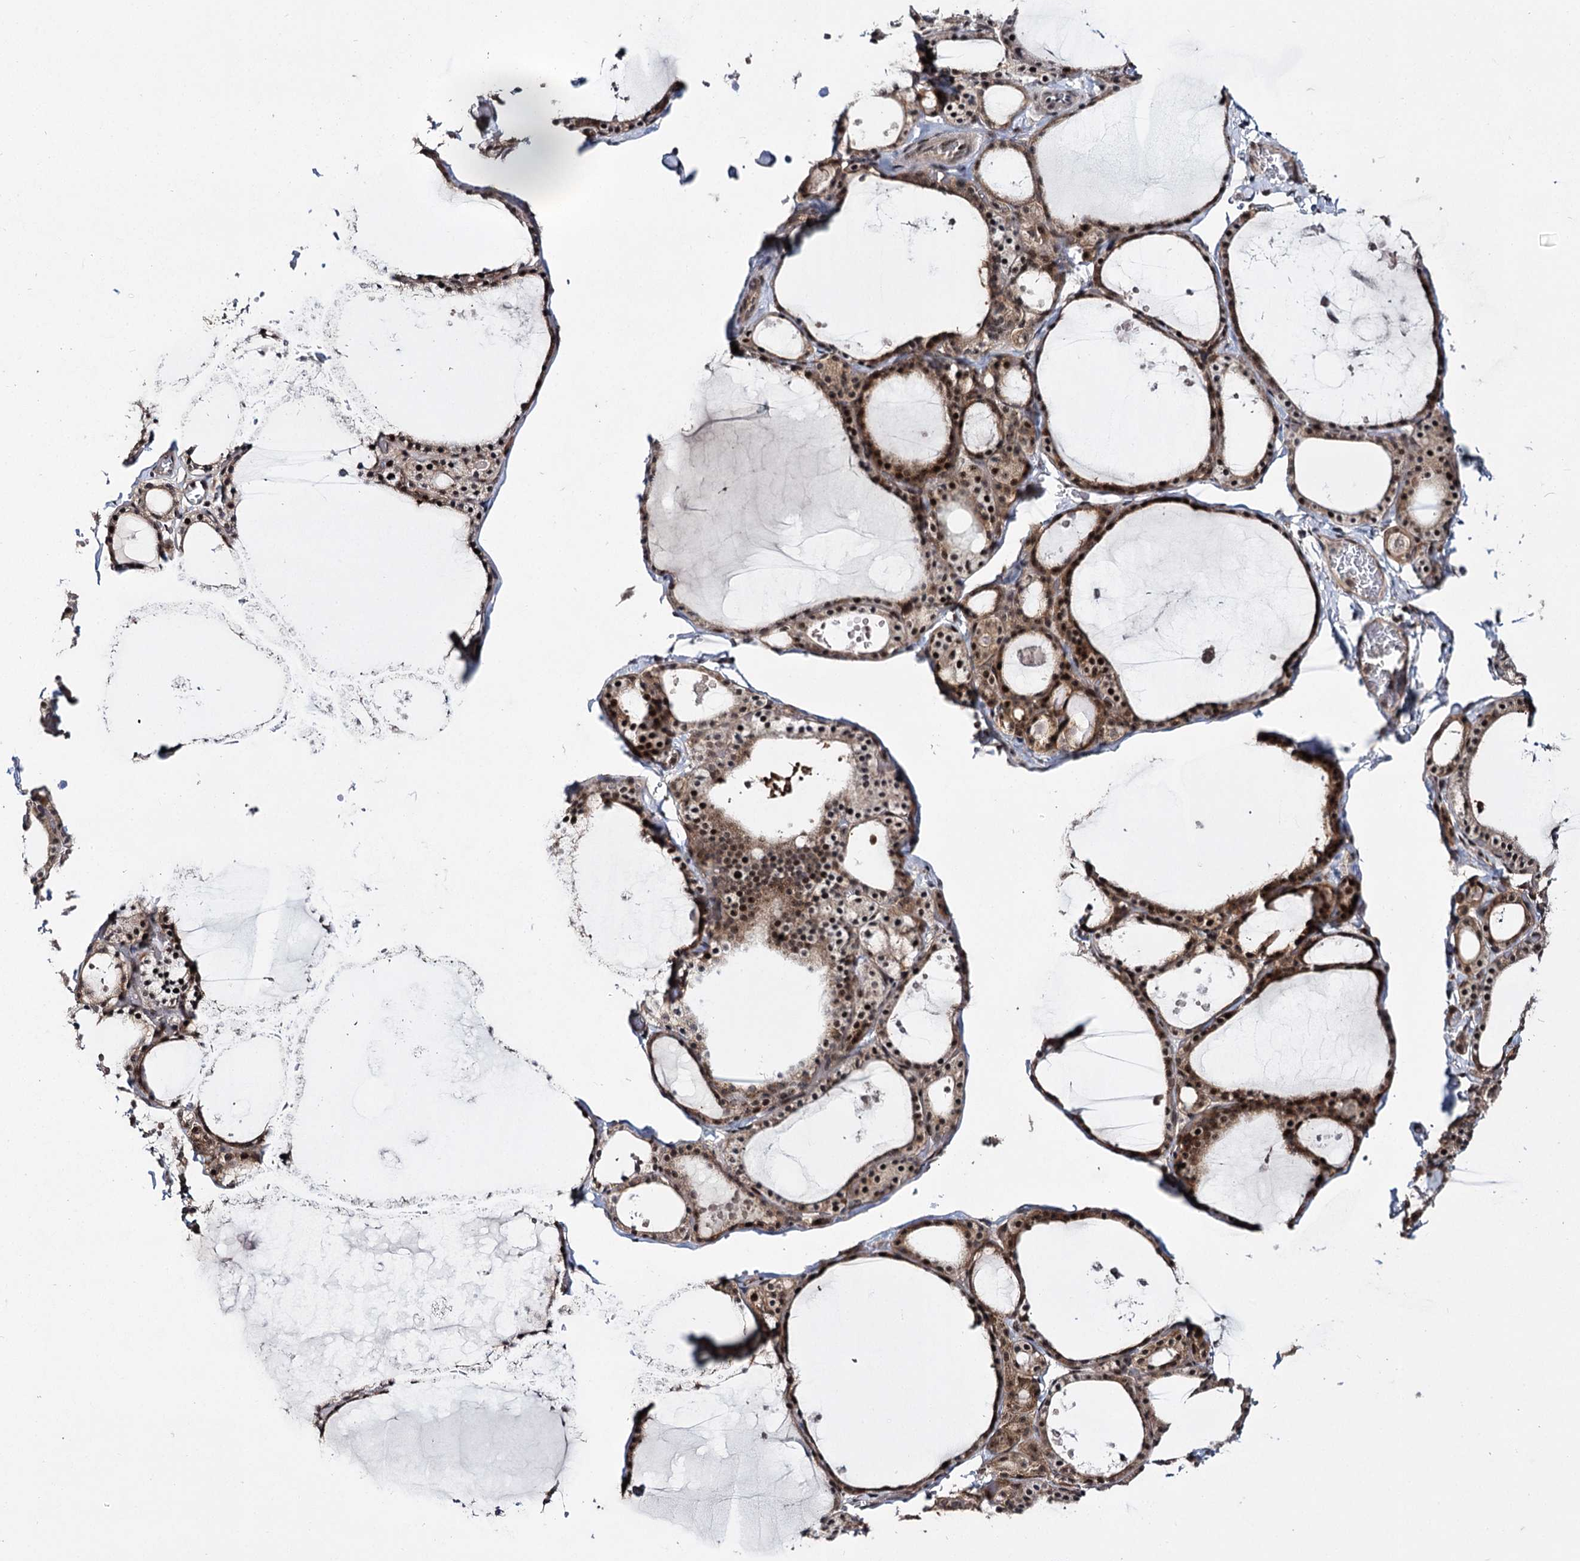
{"staining": {"intensity": "strong", "quantity": ">75%", "location": "cytoplasmic/membranous,nuclear"}, "tissue": "thyroid gland", "cell_type": "Glandular cells", "image_type": "normal", "snomed": [{"axis": "morphology", "description": "Normal tissue, NOS"}, {"axis": "topography", "description": "Thyroid gland"}], "caption": "Immunohistochemical staining of unremarkable human thyroid gland shows >75% levels of strong cytoplasmic/membranous,nuclear protein positivity in about >75% of glandular cells.", "gene": "MKNK2", "patient": {"sex": "male", "age": 56}}